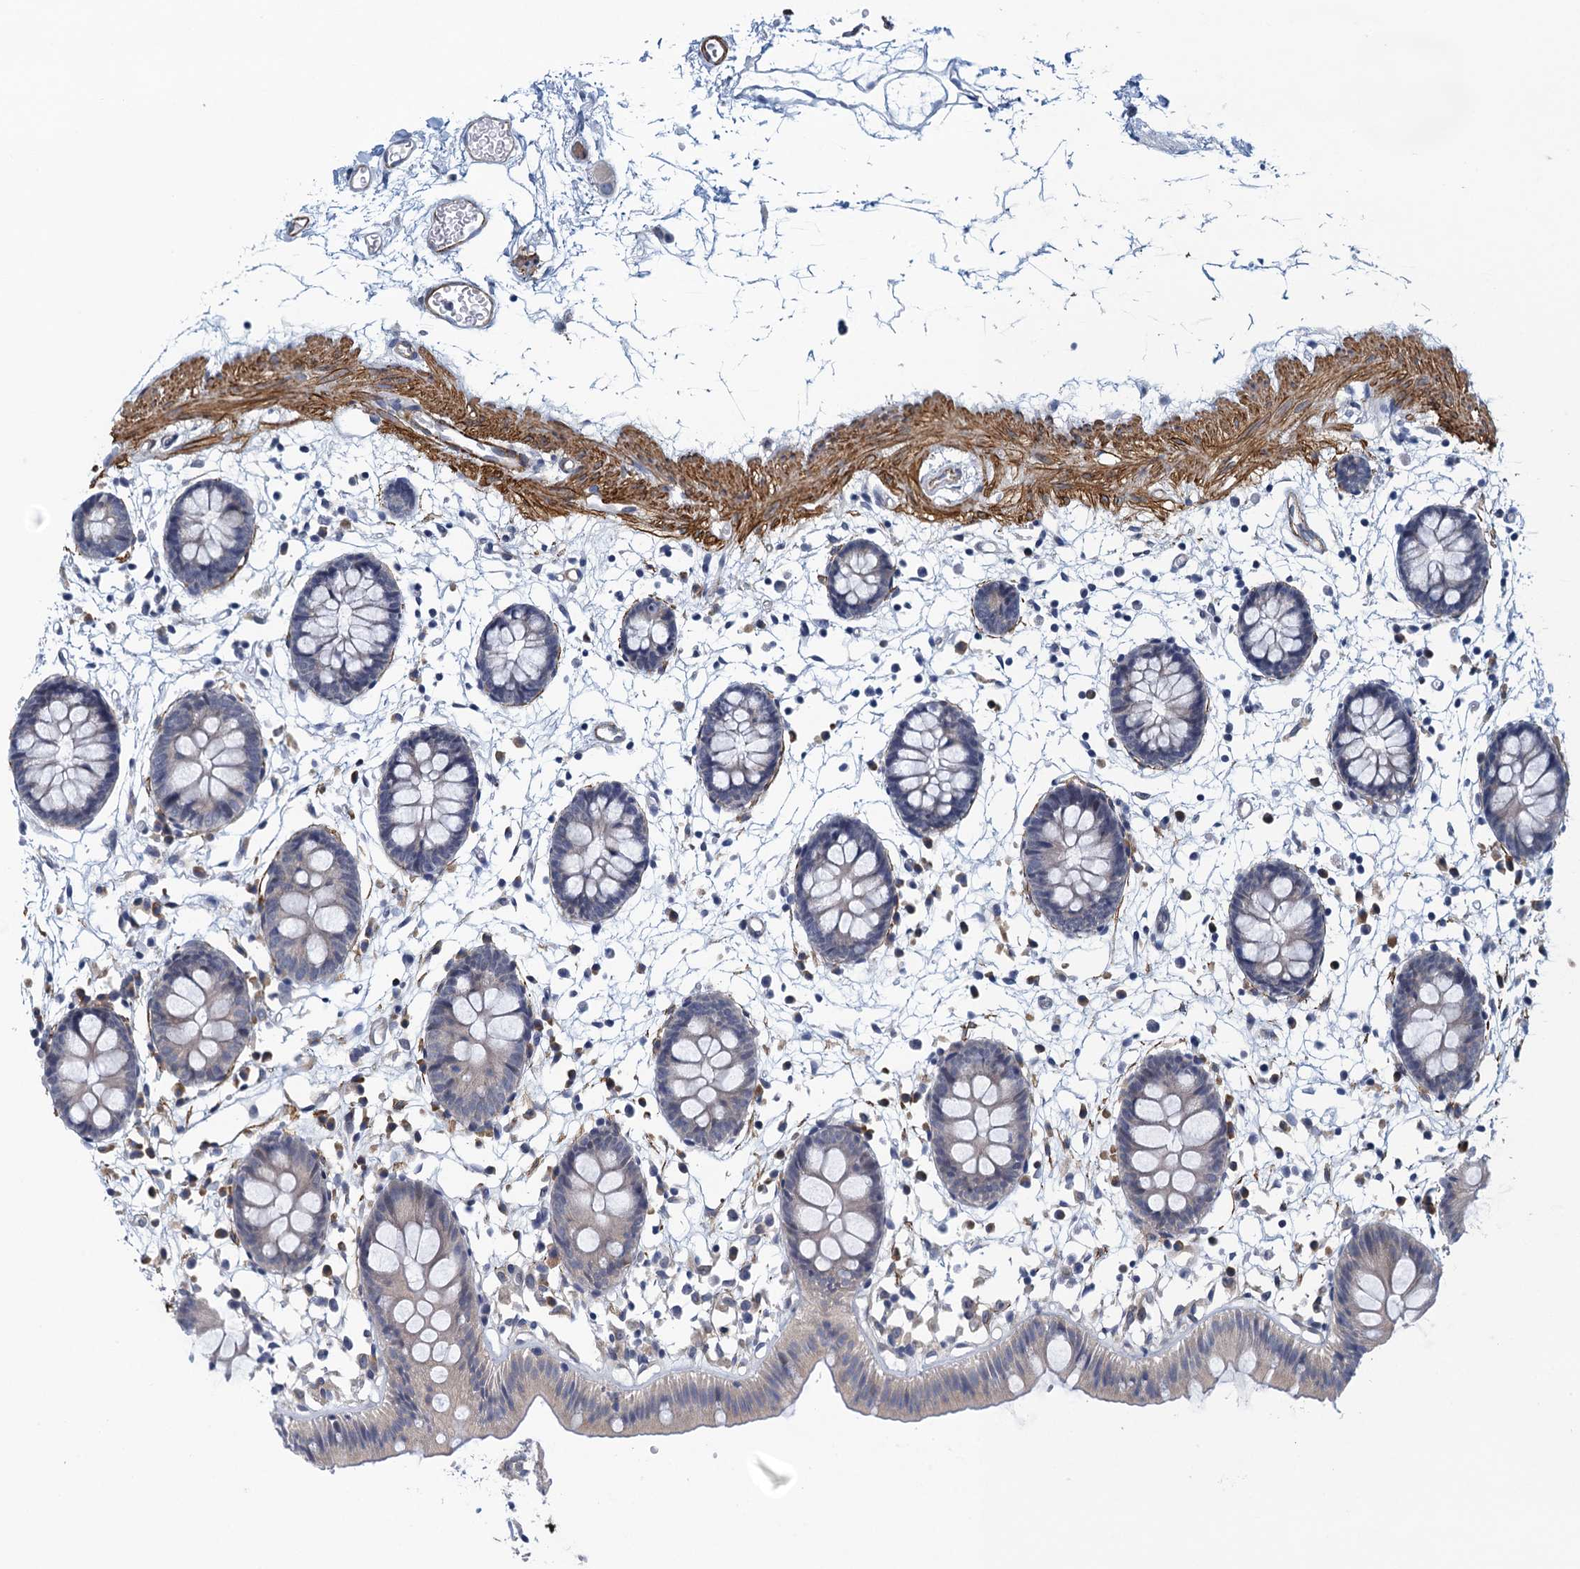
{"staining": {"intensity": "moderate", "quantity": "25%-75%", "location": "cytoplasmic/membranous"}, "tissue": "colon", "cell_type": "Endothelial cells", "image_type": "normal", "snomed": [{"axis": "morphology", "description": "Normal tissue, NOS"}, {"axis": "topography", "description": "Colon"}], "caption": "Moderate cytoplasmic/membranous positivity for a protein is appreciated in about 25%-75% of endothelial cells of normal colon using immunohistochemistry (IHC).", "gene": "ALG2", "patient": {"sex": "male", "age": 56}}